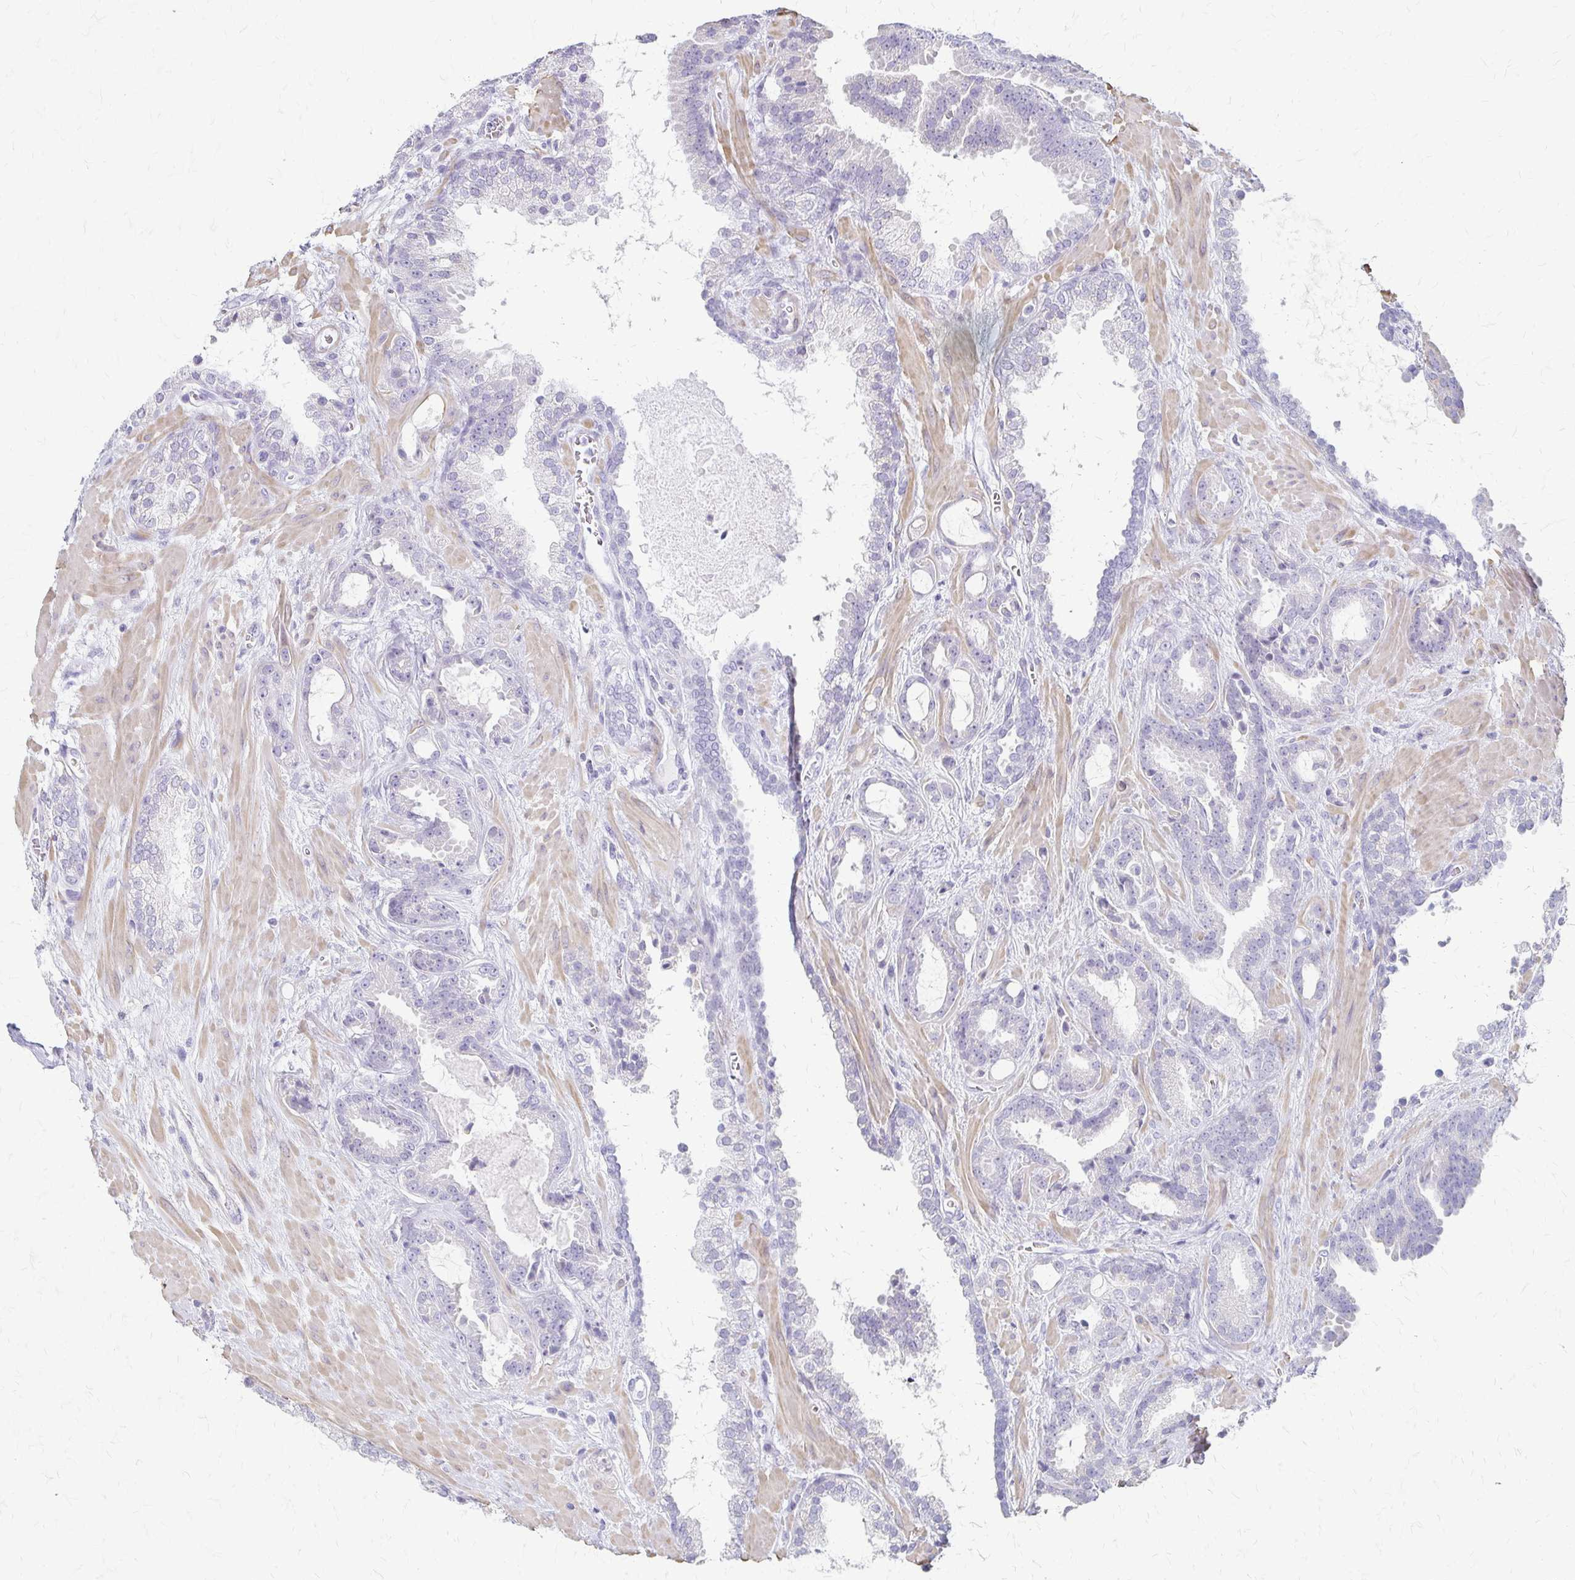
{"staining": {"intensity": "negative", "quantity": "none", "location": "none"}, "tissue": "prostate cancer", "cell_type": "Tumor cells", "image_type": "cancer", "snomed": [{"axis": "morphology", "description": "Adenocarcinoma, Low grade"}, {"axis": "topography", "description": "Prostate"}], "caption": "Tumor cells are negative for brown protein staining in adenocarcinoma (low-grade) (prostate).", "gene": "IVL", "patient": {"sex": "male", "age": 62}}